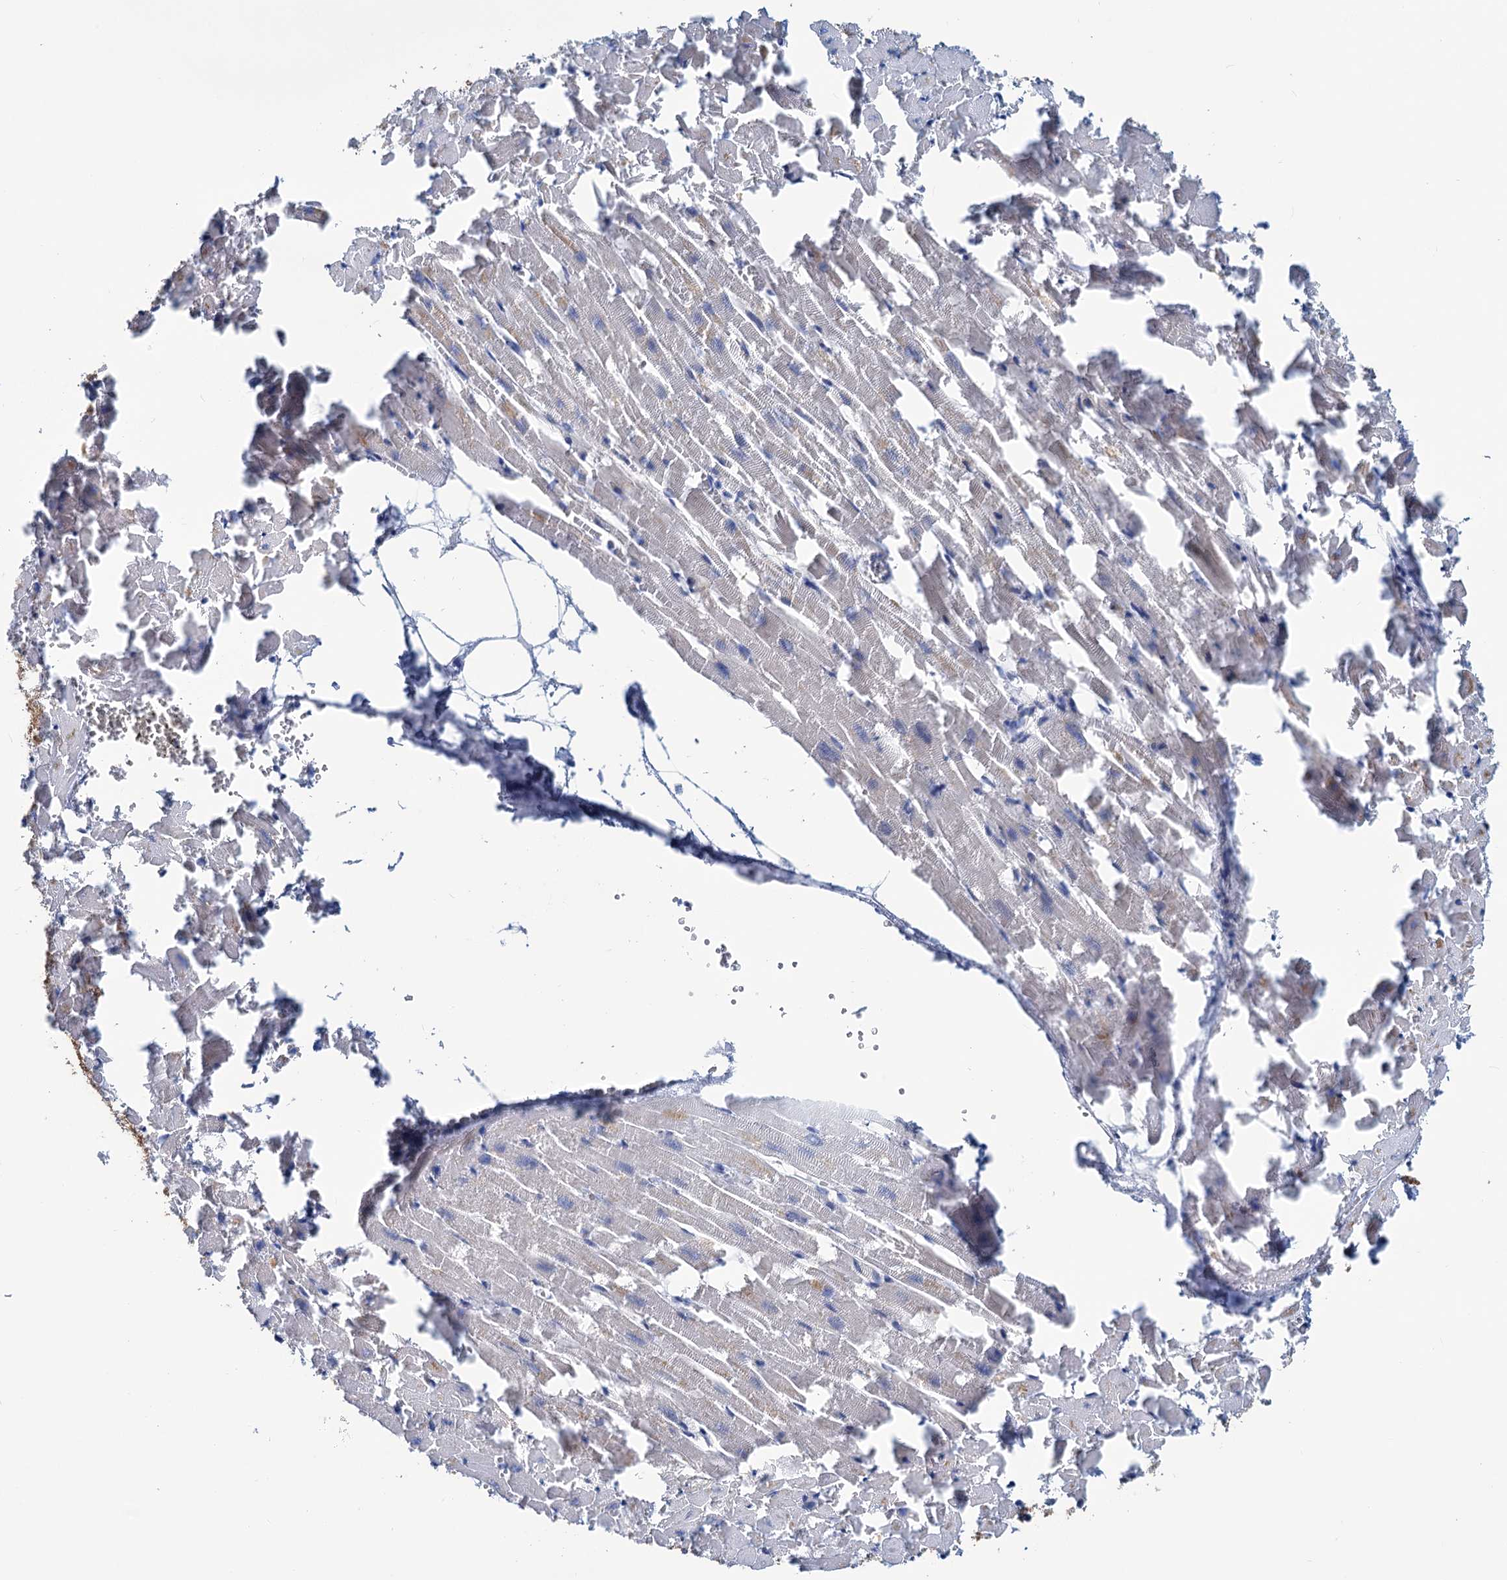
{"staining": {"intensity": "negative", "quantity": "none", "location": "none"}, "tissue": "heart muscle", "cell_type": "Cardiomyocytes", "image_type": "normal", "snomed": [{"axis": "morphology", "description": "Normal tissue, NOS"}, {"axis": "topography", "description": "Heart"}], "caption": "DAB (3,3'-diaminobenzidine) immunohistochemical staining of unremarkable heart muscle demonstrates no significant expression in cardiomyocytes.", "gene": "SLC1A3", "patient": {"sex": "female", "age": 64}}